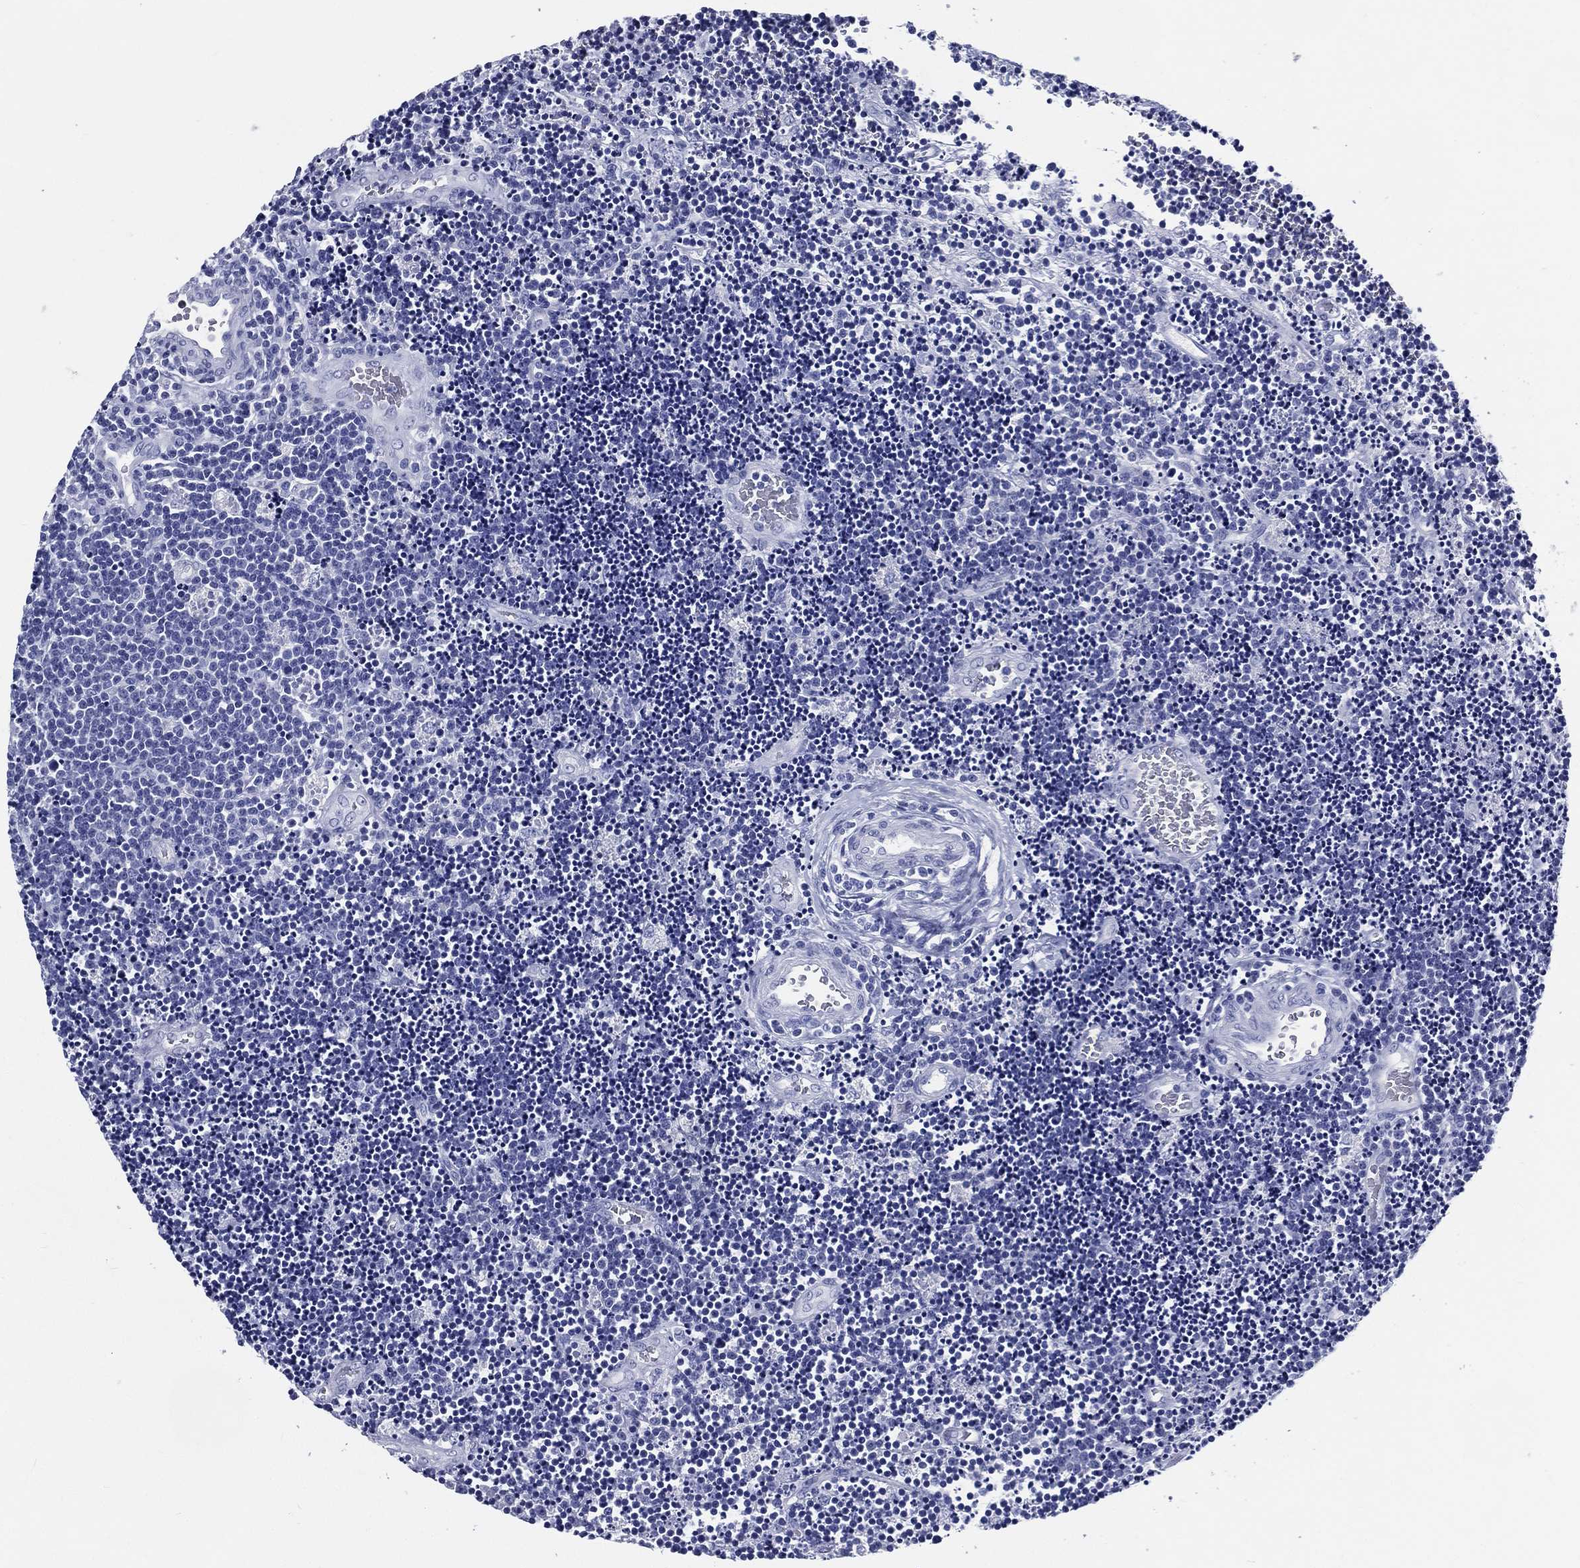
{"staining": {"intensity": "negative", "quantity": "none", "location": "none"}, "tissue": "lymphoma", "cell_type": "Tumor cells", "image_type": "cancer", "snomed": [{"axis": "morphology", "description": "Malignant lymphoma, non-Hodgkin's type, Low grade"}, {"axis": "topography", "description": "Brain"}], "caption": "This is a micrograph of IHC staining of lymphoma, which shows no positivity in tumor cells. (DAB IHC, high magnification).", "gene": "ACE2", "patient": {"sex": "female", "age": 66}}